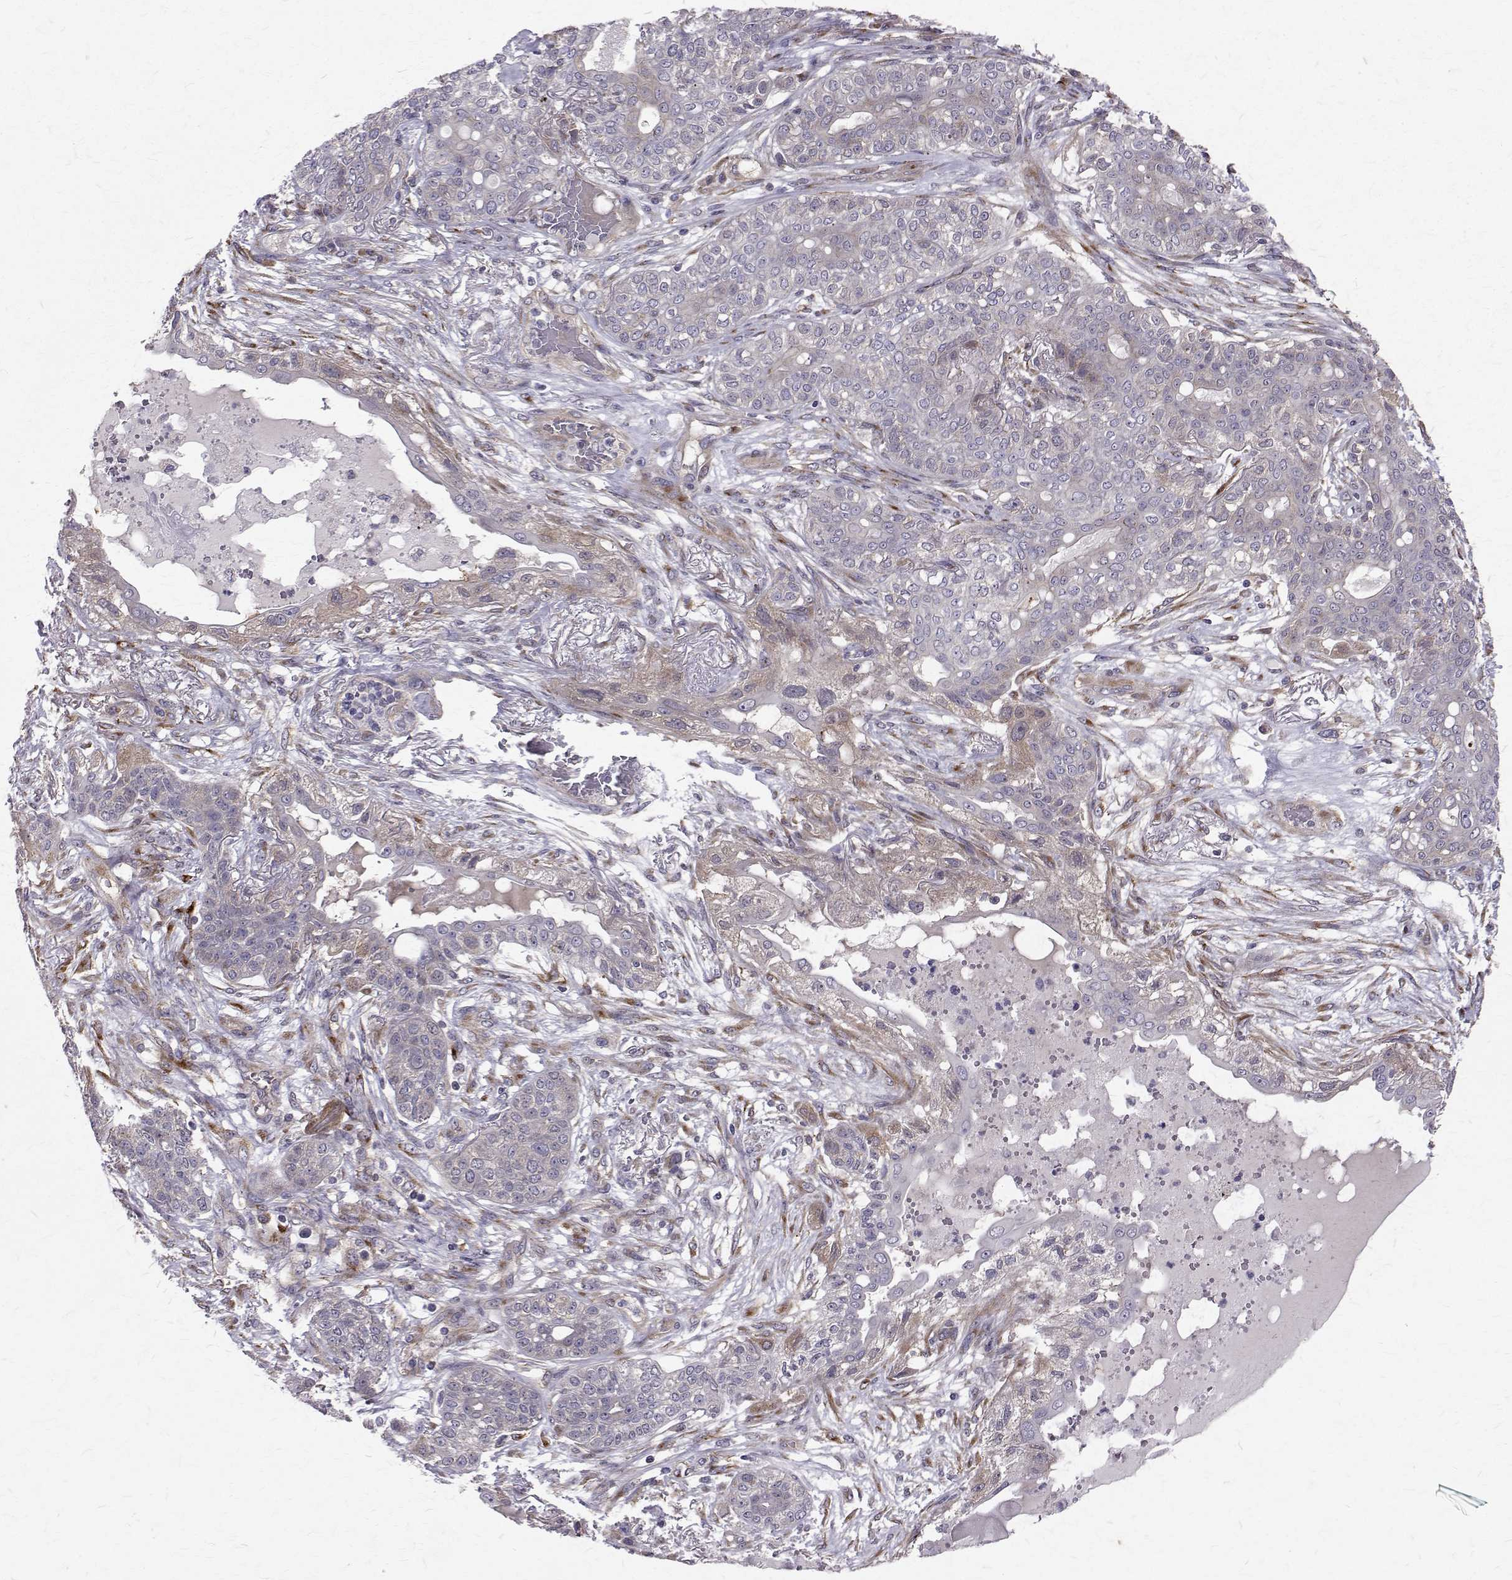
{"staining": {"intensity": "weak", "quantity": "<25%", "location": "cytoplasmic/membranous"}, "tissue": "lung cancer", "cell_type": "Tumor cells", "image_type": "cancer", "snomed": [{"axis": "morphology", "description": "Squamous cell carcinoma, NOS"}, {"axis": "topography", "description": "Lung"}], "caption": "High power microscopy photomicrograph of an immunohistochemistry (IHC) micrograph of lung cancer, revealing no significant staining in tumor cells.", "gene": "ARFGAP1", "patient": {"sex": "female", "age": 70}}